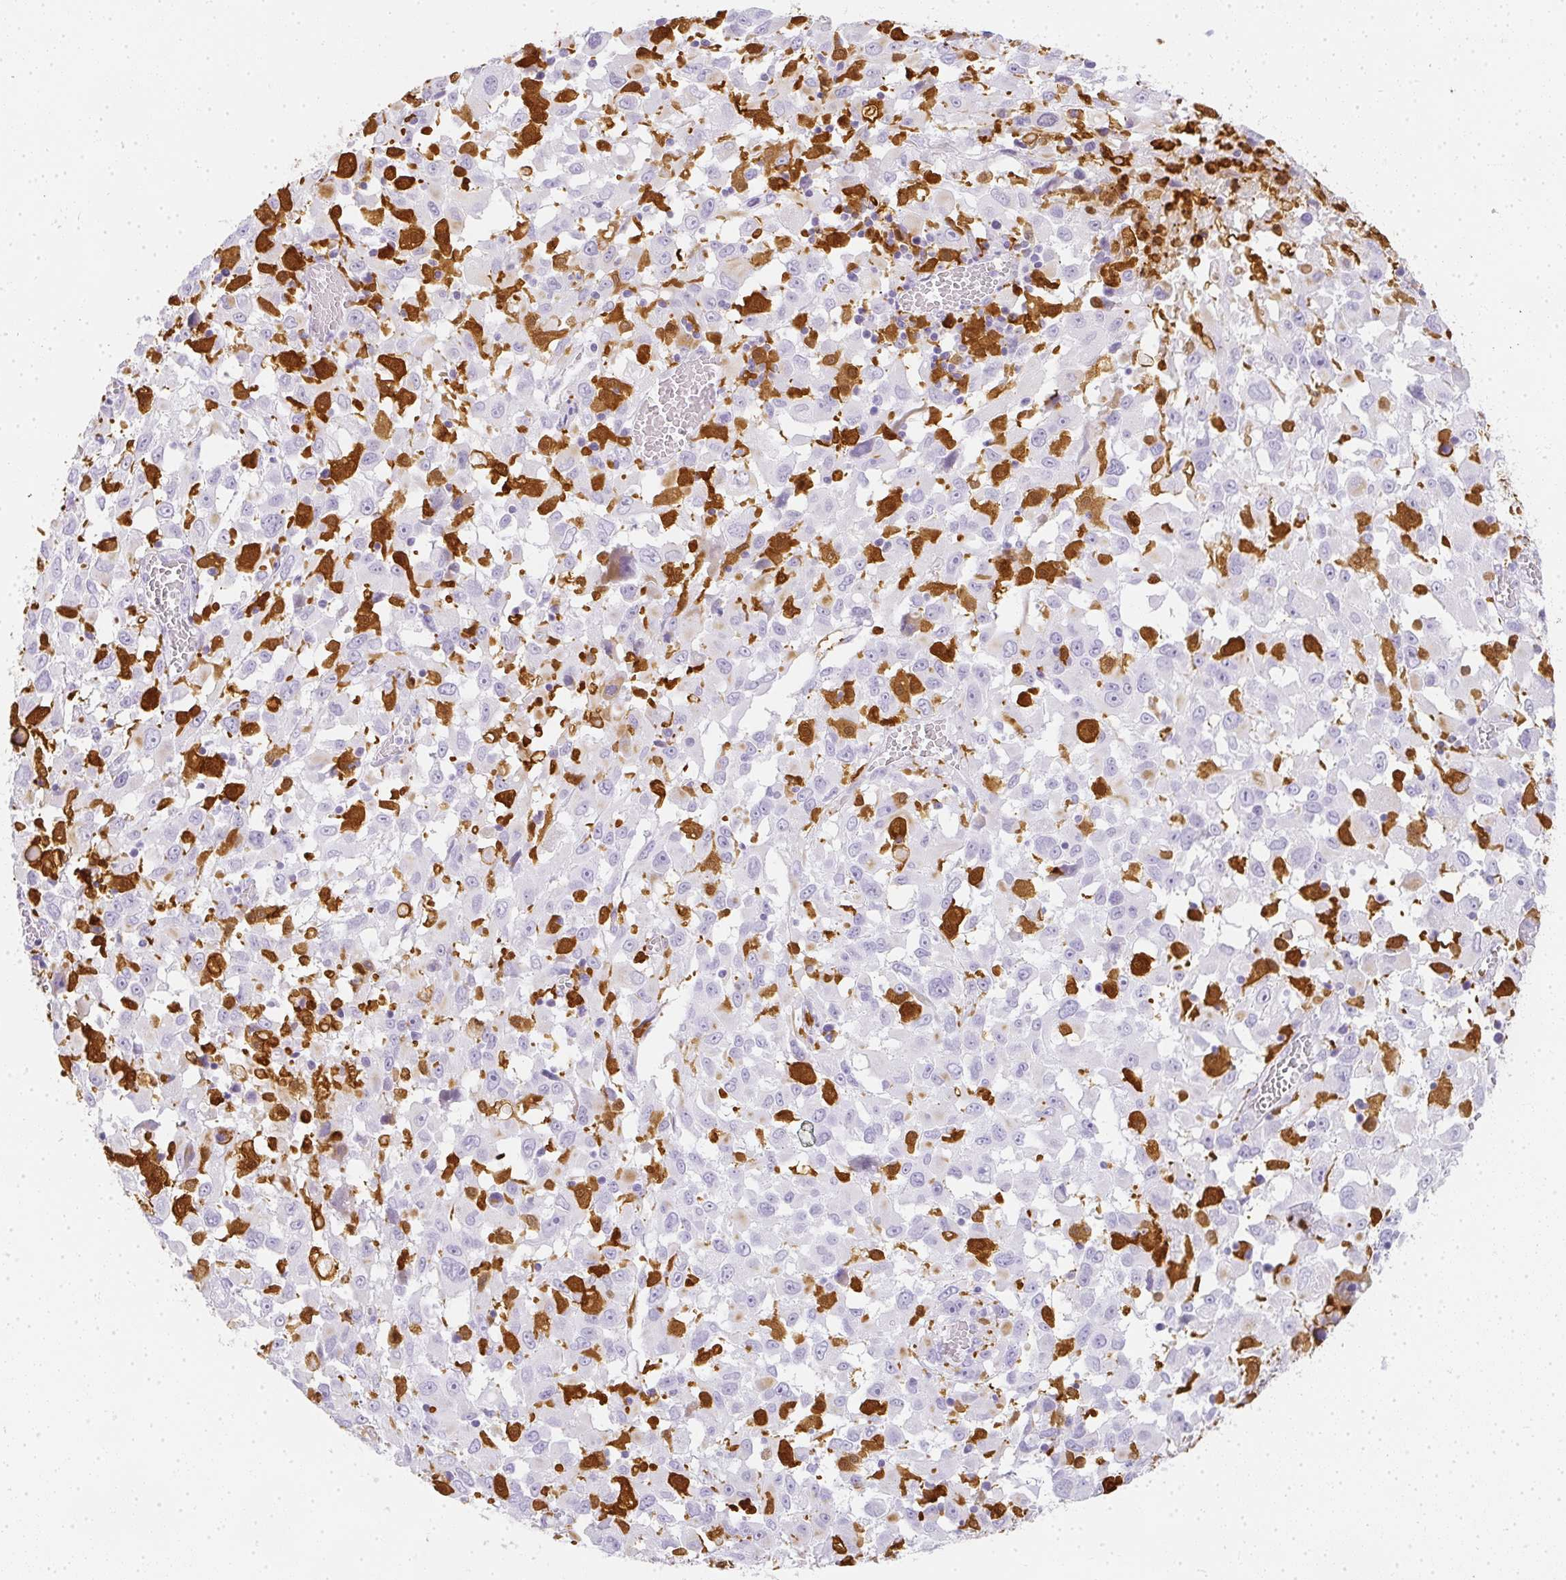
{"staining": {"intensity": "negative", "quantity": "none", "location": "none"}, "tissue": "melanoma", "cell_type": "Tumor cells", "image_type": "cancer", "snomed": [{"axis": "morphology", "description": "Malignant melanoma, Metastatic site"}, {"axis": "topography", "description": "Soft tissue"}], "caption": "High power microscopy image of an IHC photomicrograph of melanoma, revealing no significant positivity in tumor cells.", "gene": "HK3", "patient": {"sex": "male", "age": 50}}